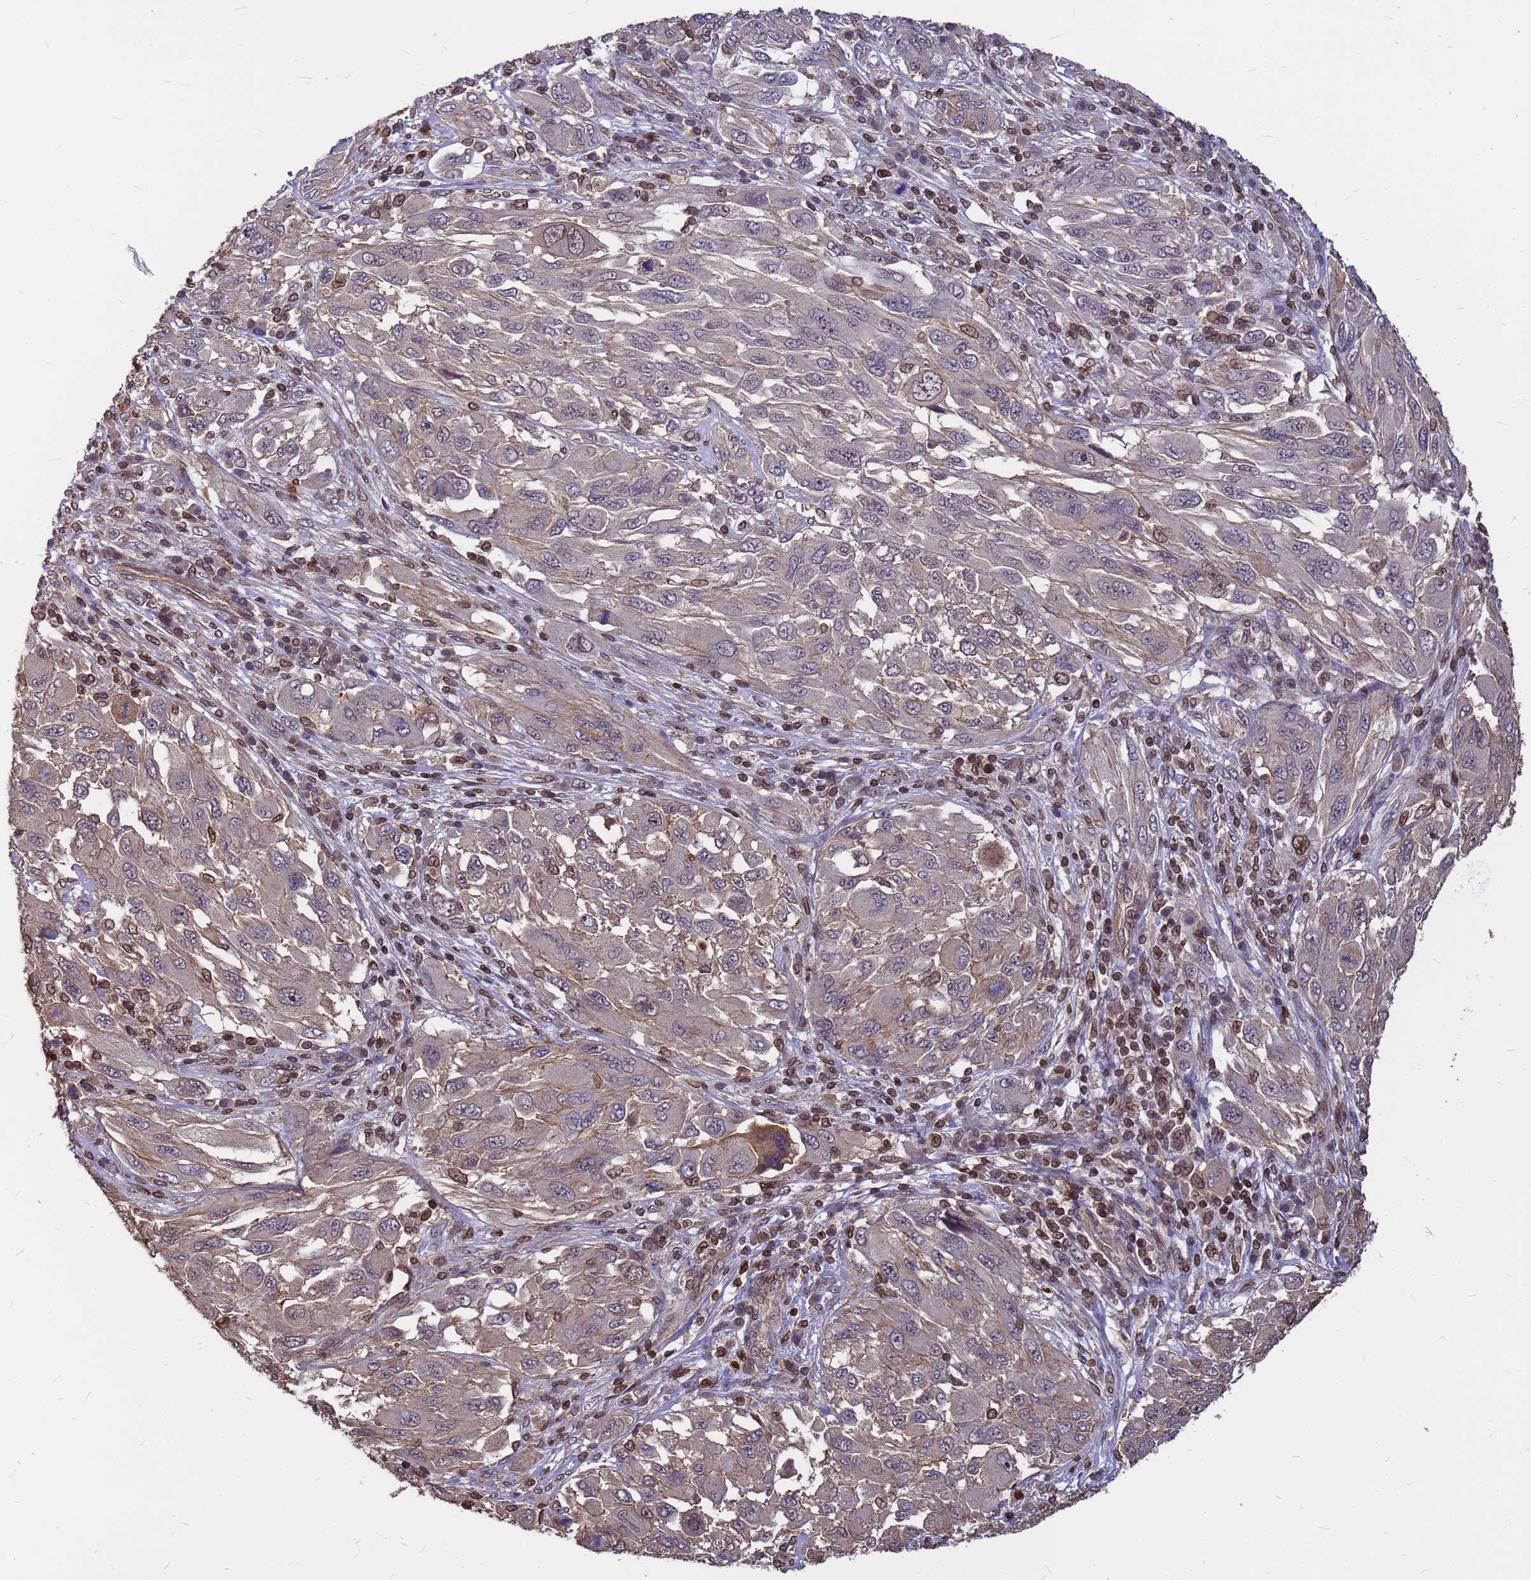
{"staining": {"intensity": "weak", "quantity": "25%-75%", "location": "cytoplasmic/membranous,nuclear"}, "tissue": "melanoma", "cell_type": "Tumor cells", "image_type": "cancer", "snomed": [{"axis": "morphology", "description": "Malignant melanoma, NOS"}, {"axis": "topography", "description": "Skin"}], "caption": "The photomicrograph displays staining of malignant melanoma, revealing weak cytoplasmic/membranous and nuclear protein staining (brown color) within tumor cells. (DAB (3,3'-diaminobenzidine) = brown stain, brightfield microscopy at high magnification).", "gene": "C1orf35", "patient": {"sex": "female", "age": 91}}